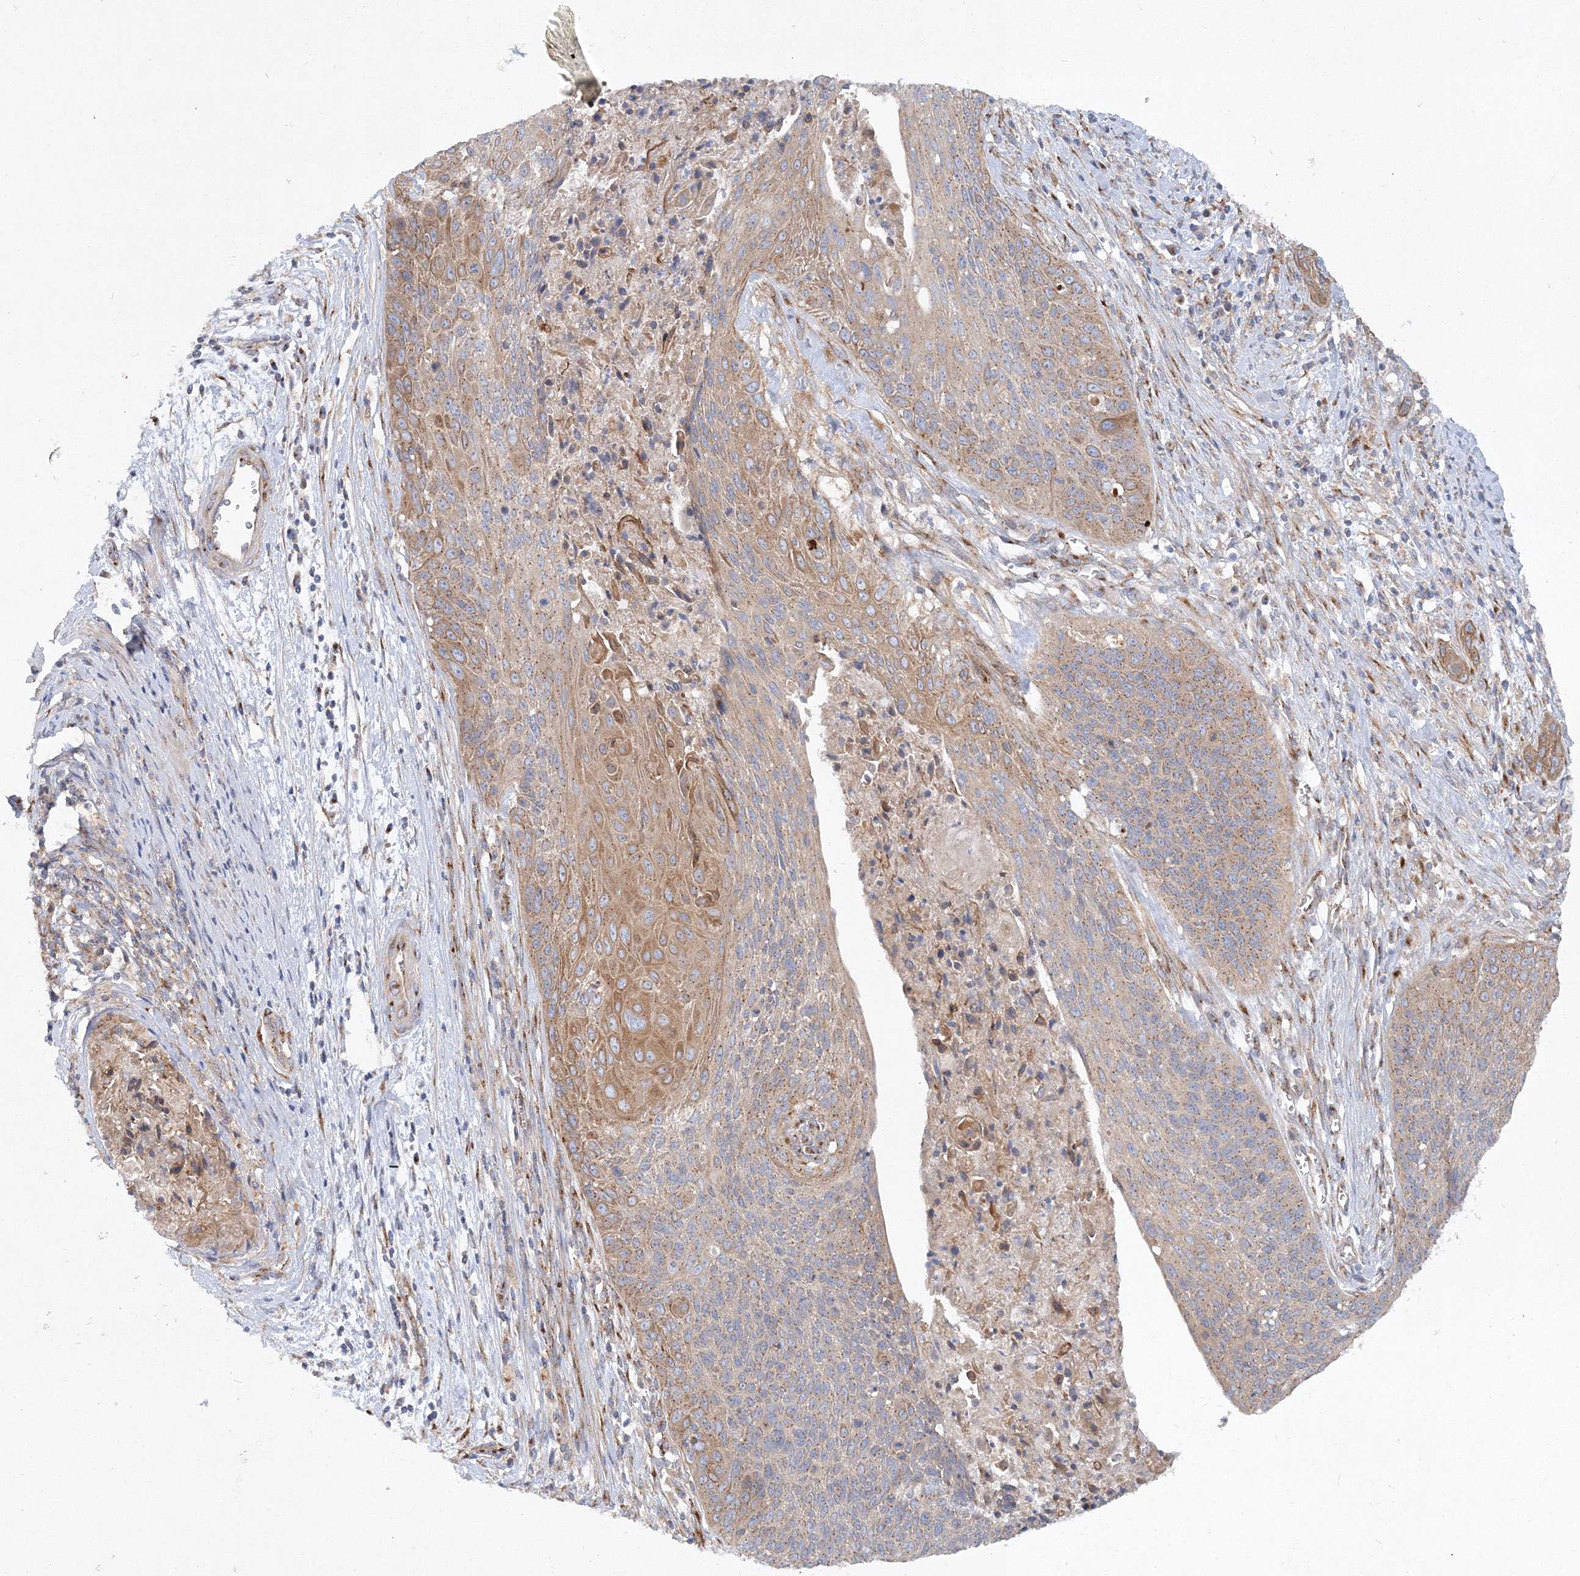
{"staining": {"intensity": "moderate", "quantity": ">75%", "location": "cytoplasmic/membranous"}, "tissue": "cervical cancer", "cell_type": "Tumor cells", "image_type": "cancer", "snomed": [{"axis": "morphology", "description": "Squamous cell carcinoma, NOS"}, {"axis": "topography", "description": "Cervix"}], "caption": "The immunohistochemical stain labels moderate cytoplasmic/membranous positivity in tumor cells of cervical cancer (squamous cell carcinoma) tissue.", "gene": "SEC23IP", "patient": {"sex": "female", "age": 55}}